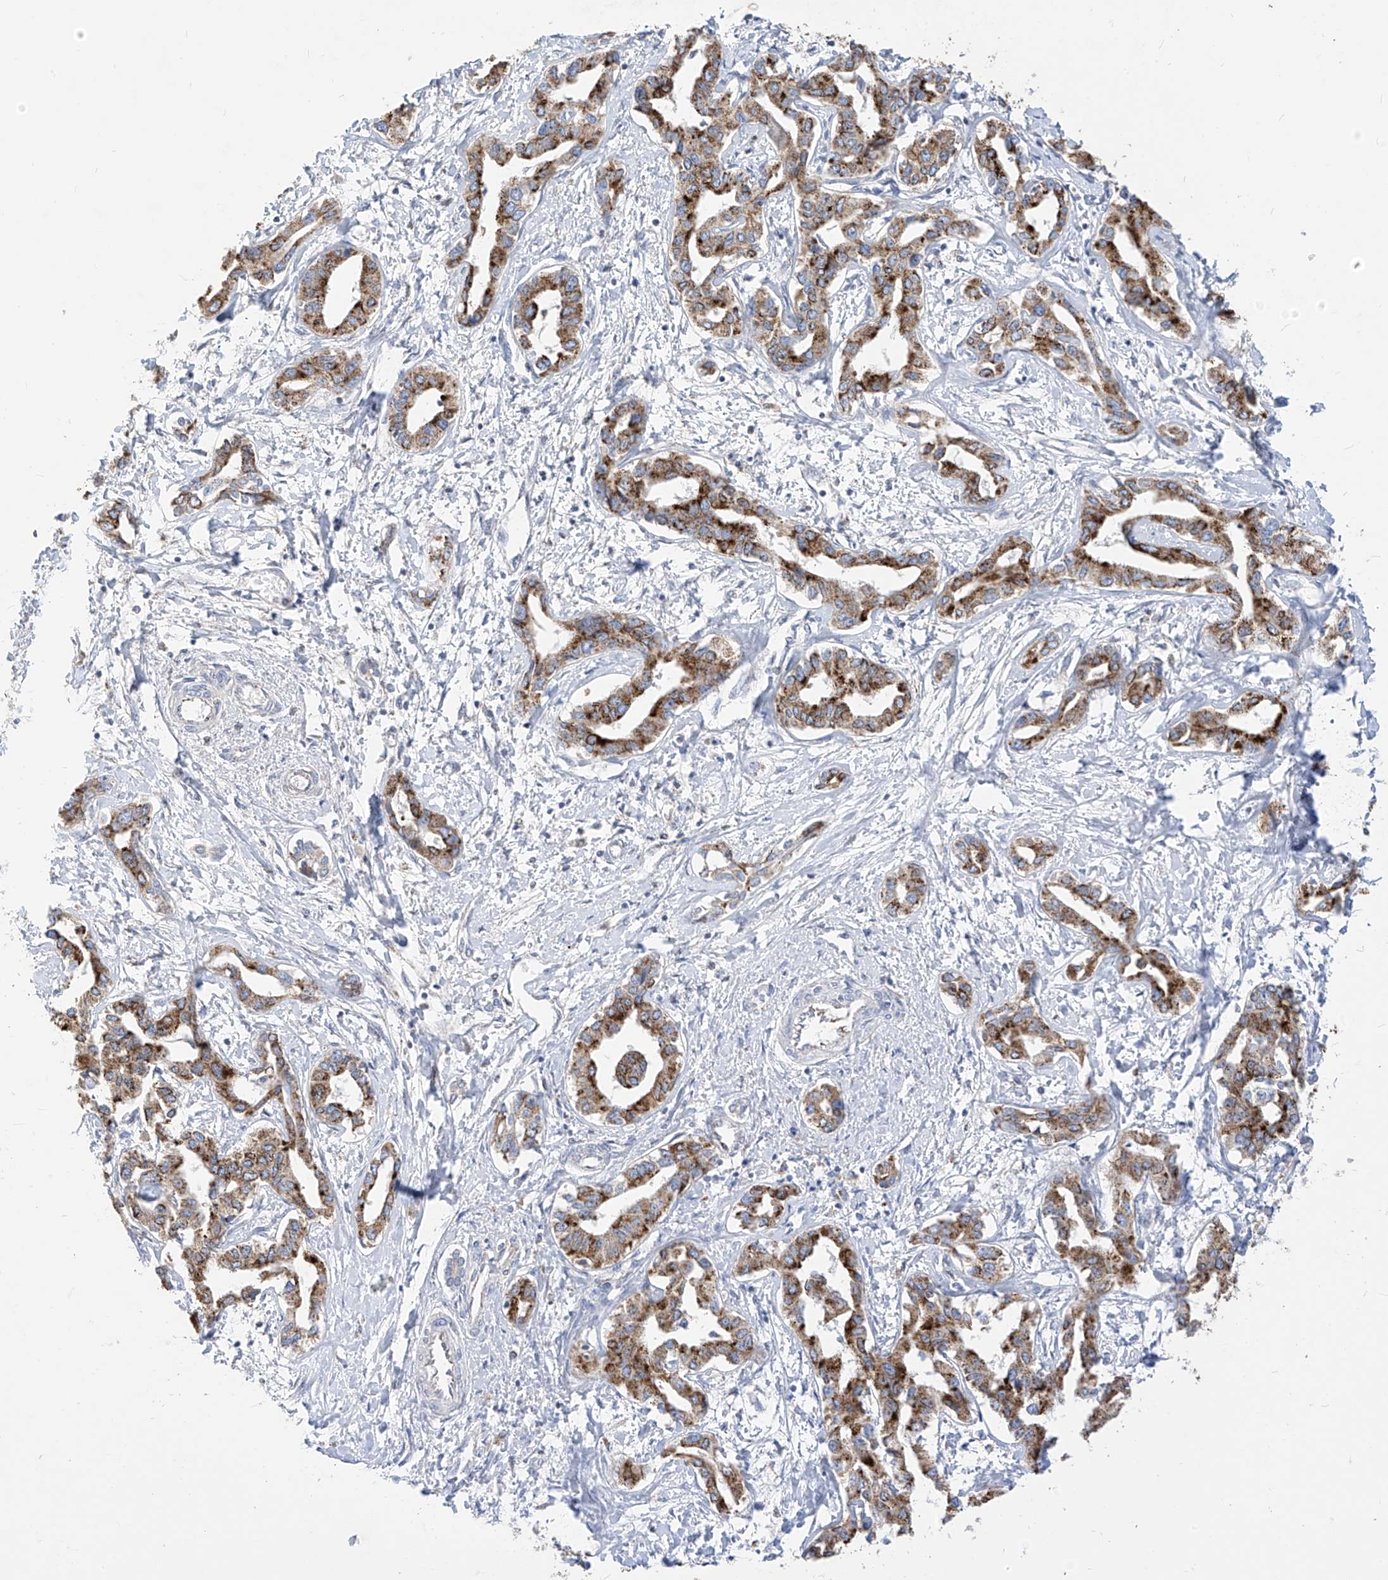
{"staining": {"intensity": "moderate", "quantity": ">75%", "location": "cytoplasmic/membranous"}, "tissue": "liver cancer", "cell_type": "Tumor cells", "image_type": "cancer", "snomed": [{"axis": "morphology", "description": "Cholangiocarcinoma"}, {"axis": "topography", "description": "Liver"}], "caption": "Protein analysis of liver cancer (cholangiocarcinoma) tissue exhibits moderate cytoplasmic/membranous expression in about >75% of tumor cells. The protein of interest is shown in brown color, while the nuclei are stained blue.", "gene": "RASA2", "patient": {"sex": "male", "age": 59}}